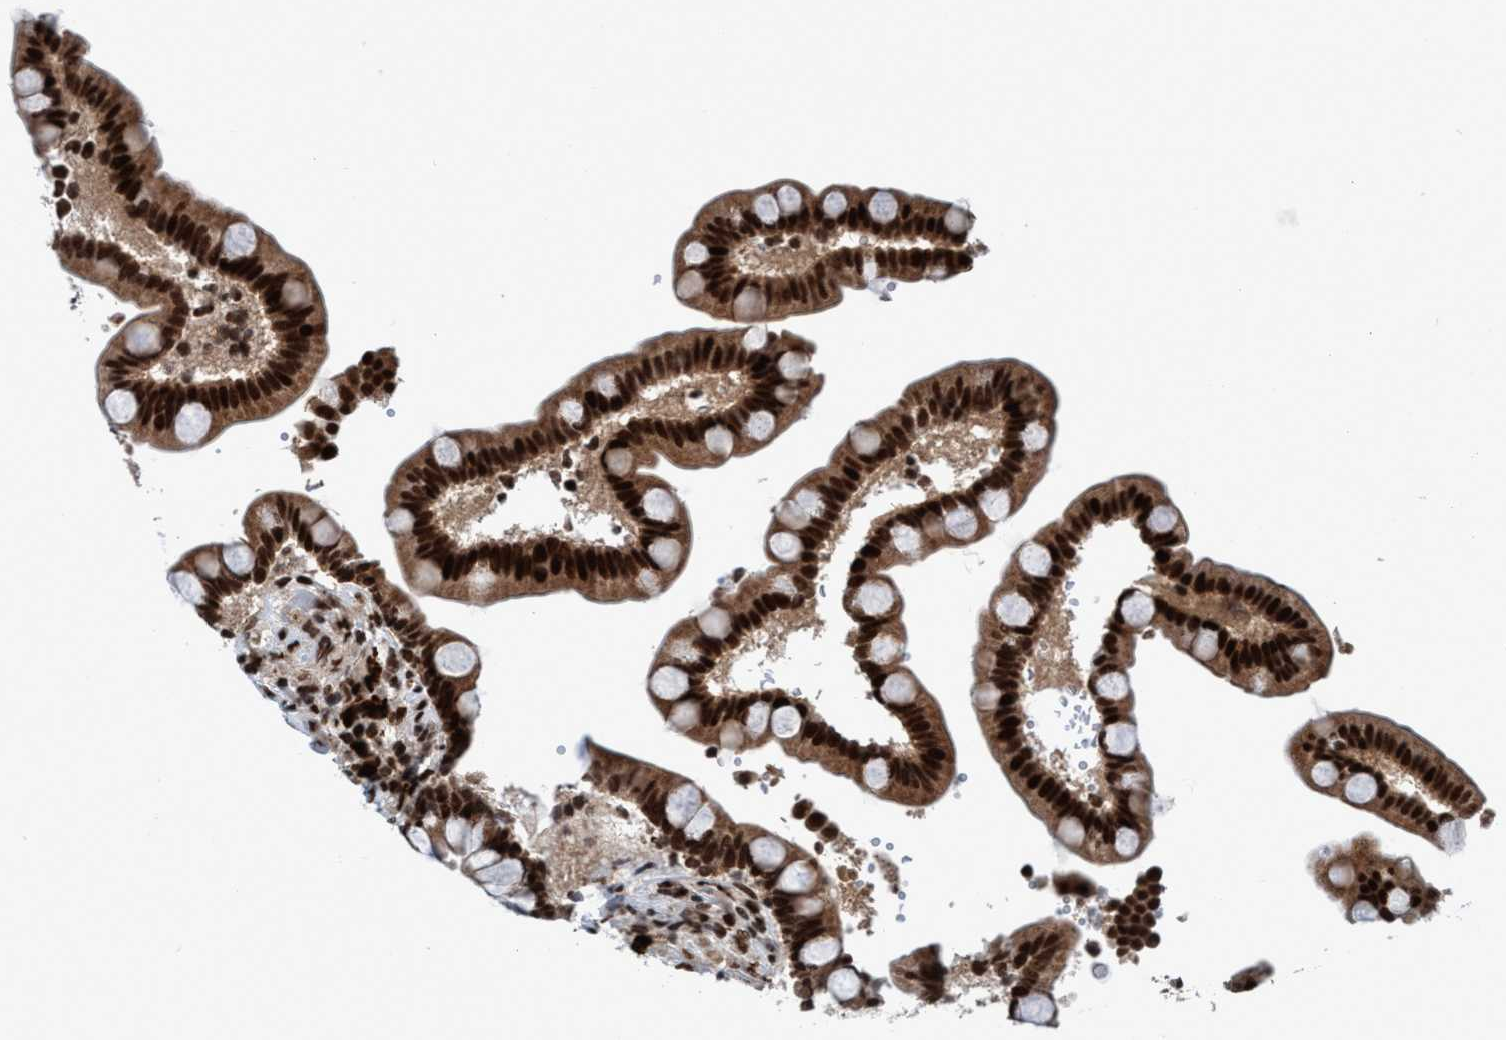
{"staining": {"intensity": "strong", "quantity": ">75%", "location": "nuclear"}, "tissue": "colon", "cell_type": "Endothelial cells", "image_type": "normal", "snomed": [{"axis": "morphology", "description": "Normal tissue, NOS"}, {"axis": "topography", "description": "Colon"}], "caption": "The histopathology image reveals a brown stain indicating the presence of a protein in the nuclear of endothelial cells in colon.", "gene": "TOPBP1", "patient": {"sex": "male", "age": 73}}